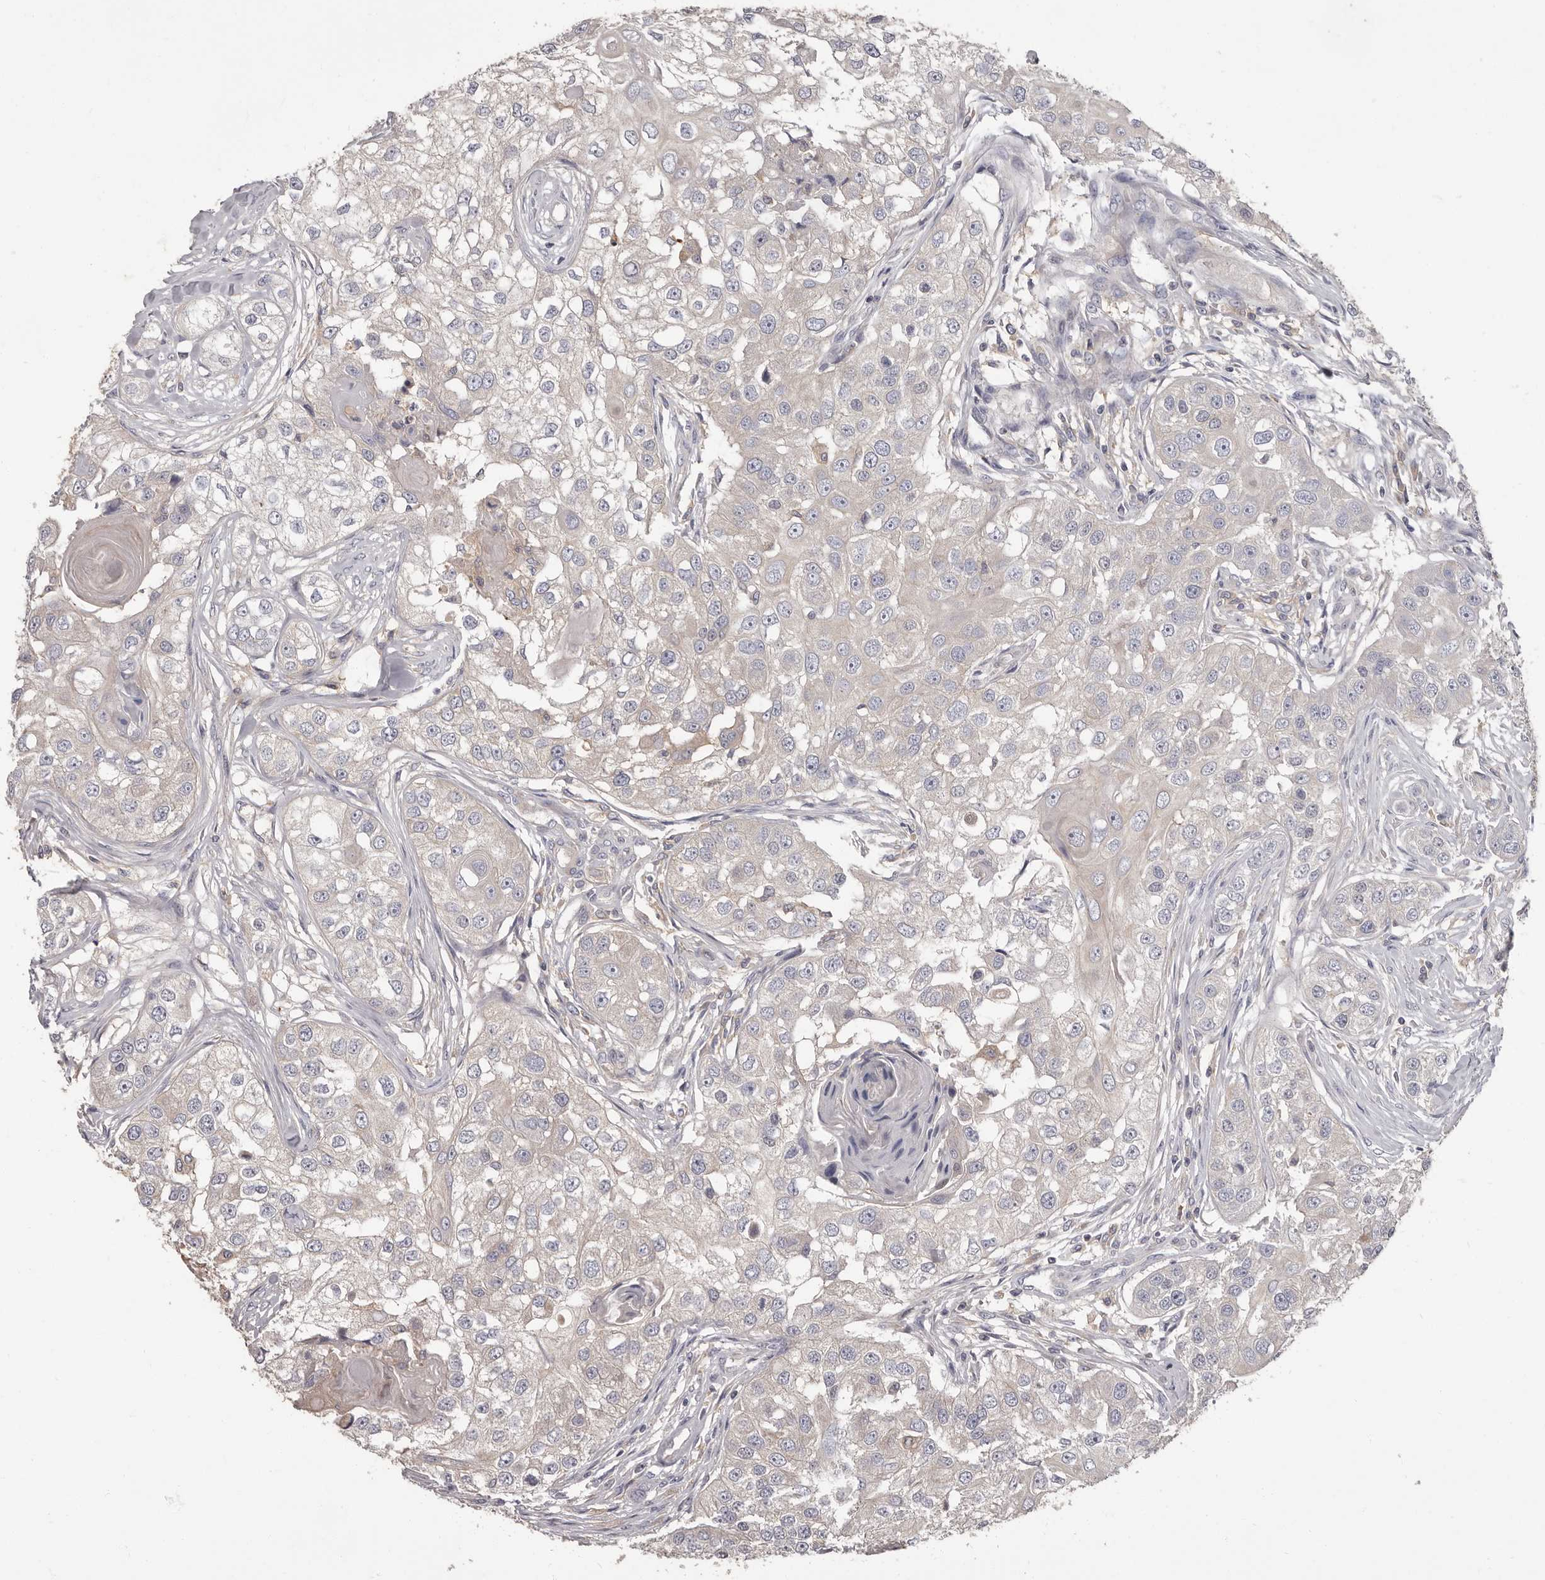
{"staining": {"intensity": "negative", "quantity": "none", "location": "none"}, "tissue": "head and neck cancer", "cell_type": "Tumor cells", "image_type": "cancer", "snomed": [{"axis": "morphology", "description": "Normal tissue, NOS"}, {"axis": "morphology", "description": "Squamous cell carcinoma, NOS"}, {"axis": "topography", "description": "Skeletal muscle"}, {"axis": "topography", "description": "Head-Neck"}], "caption": "DAB immunohistochemical staining of human head and neck cancer reveals no significant staining in tumor cells.", "gene": "APEH", "patient": {"sex": "male", "age": 51}}